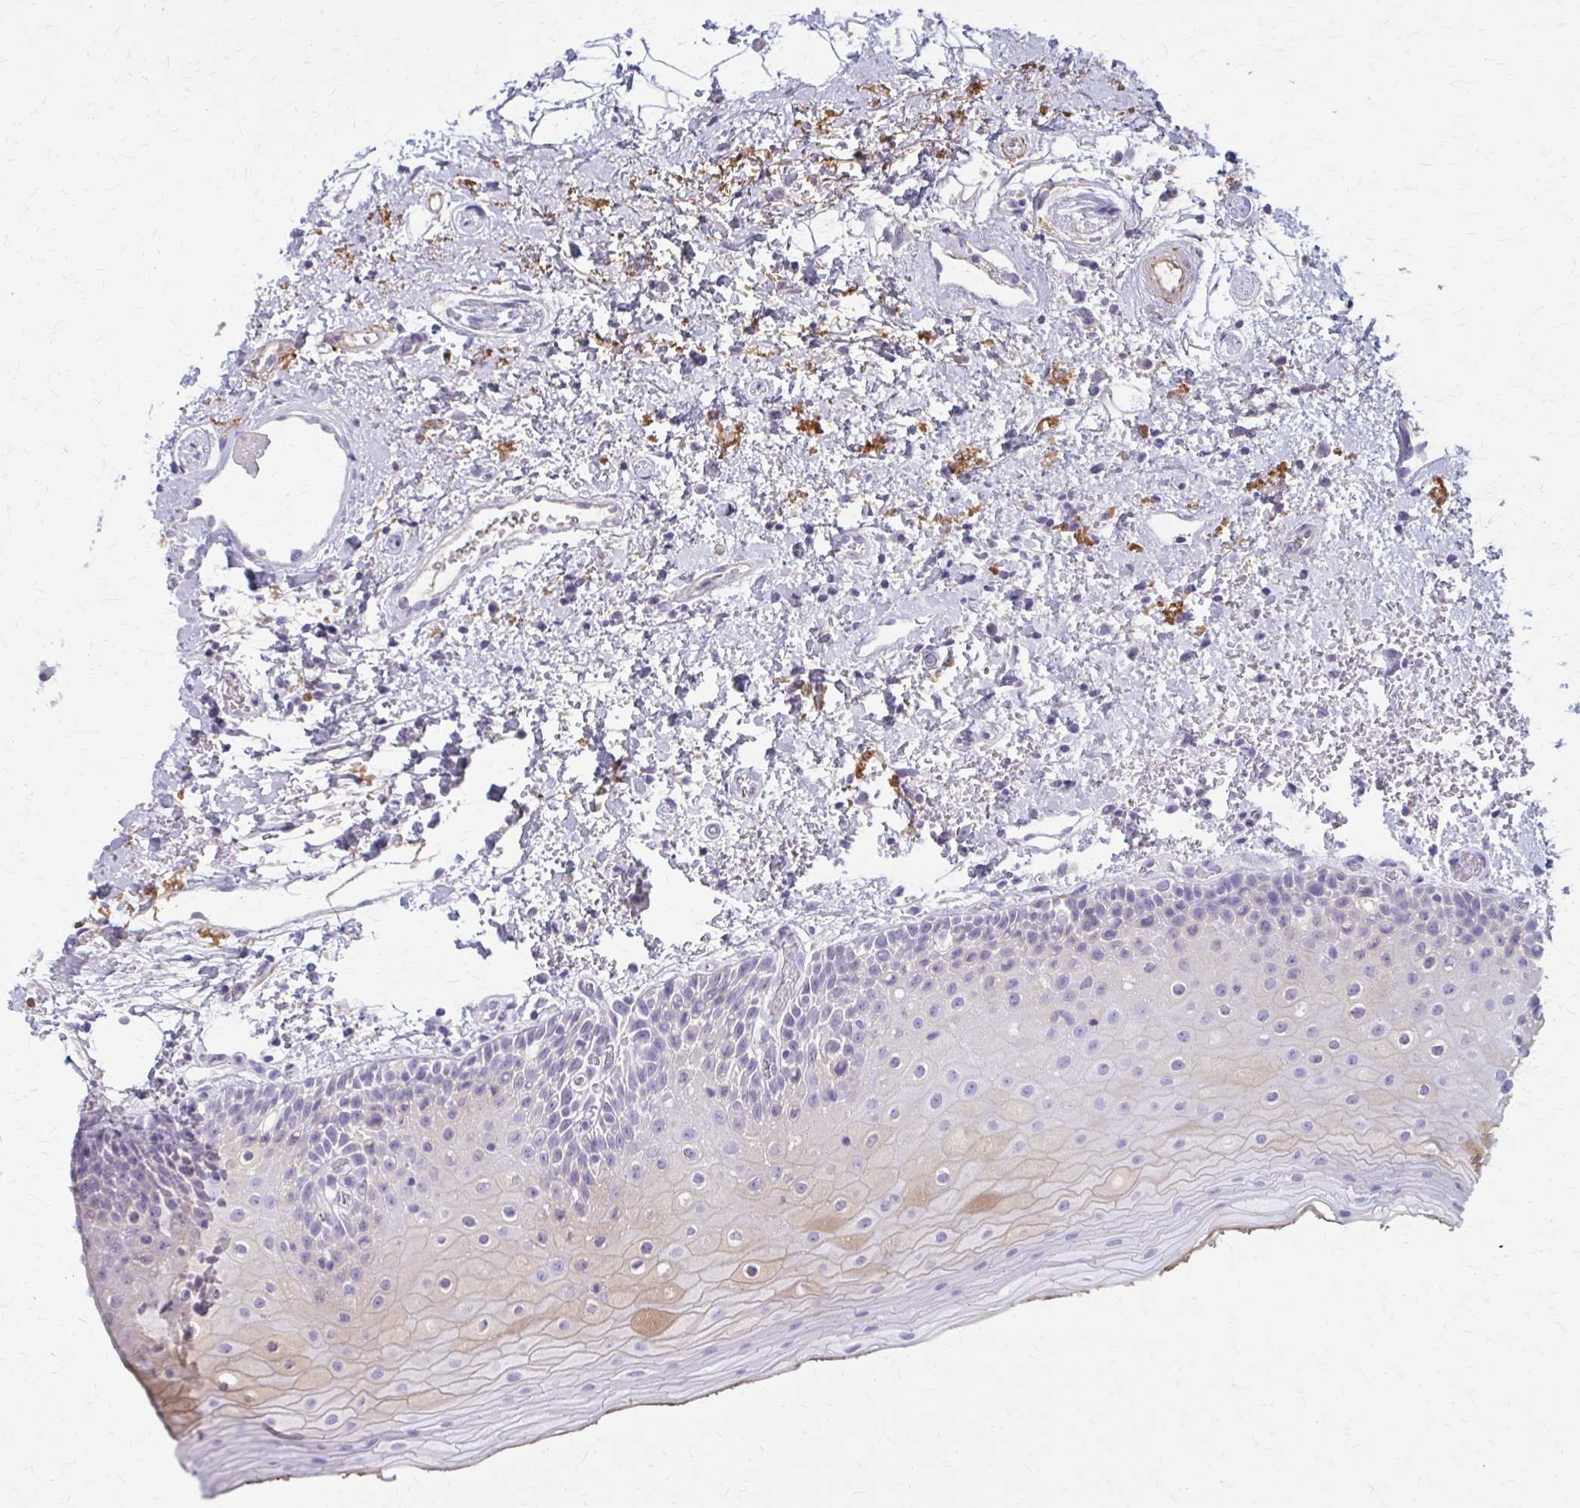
{"staining": {"intensity": "moderate", "quantity": "<25%", "location": "cytoplasmic/membranous"}, "tissue": "oral mucosa", "cell_type": "Squamous epithelial cells", "image_type": "normal", "snomed": [{"axis": "morphology", "description": "Normal tissue, NOS"}, {"axis": "topography", "description": "Oral tissue"}], "caption": "A brown stain shows moderate cytoplasmic/membranous positivity of a protein in squamous epithelial cells of benign human oral mucosa. The staining was performed using DAB, with brown indicating positive protein expression. Nuclei are stained blue with hematoxylin.", "gene": "SERPIND1", "patient": {"sex": "female", "age": 82}}